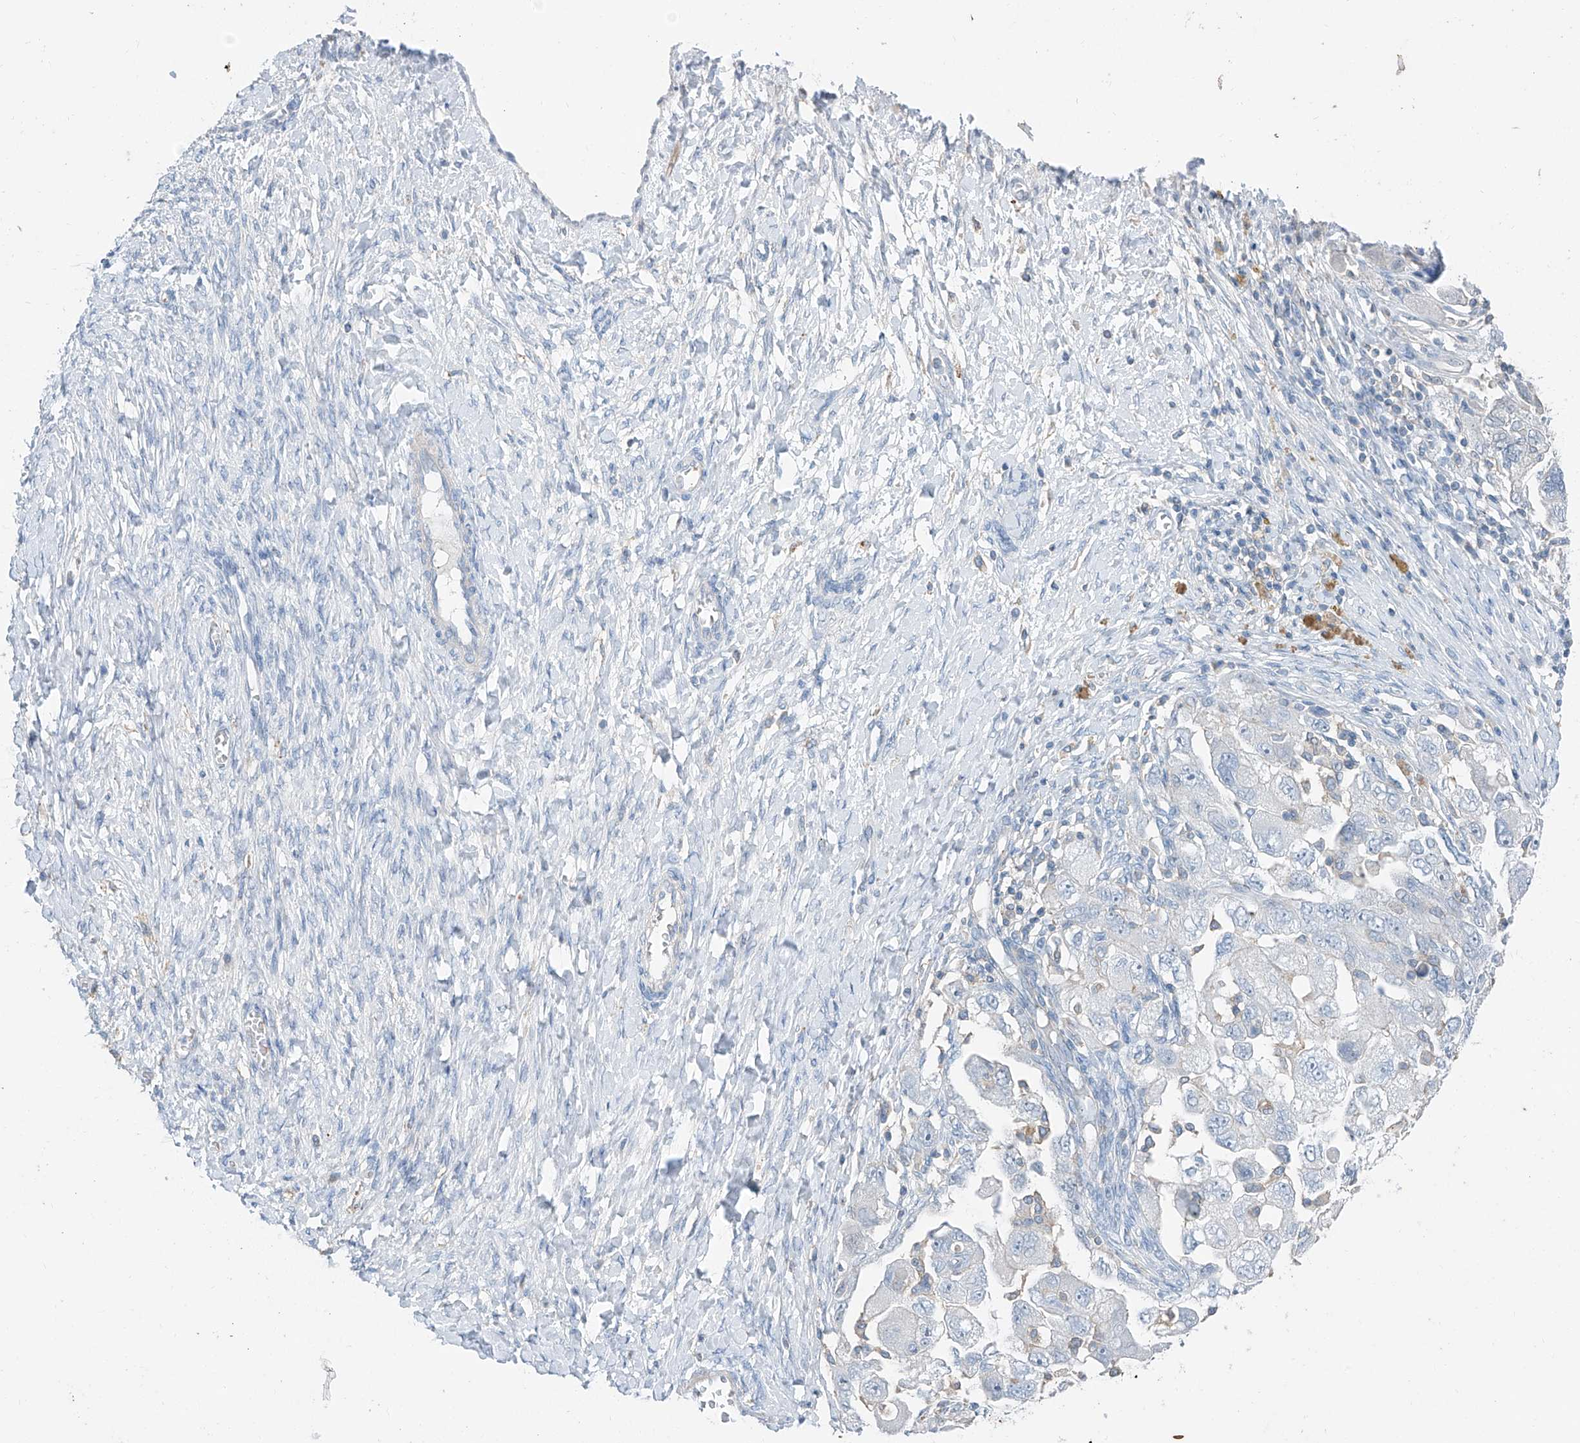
{"staining": {"intensity": "negative", "quantity": "none", "location": "none"}, "tissue": "ovarian cancer", "cell_type": "Tumor cells", "image_type": "cancer", "snomed": [{"axis": "morphology", "description": "Carcinoma, NOS"}, {"axis": "morphology", "description": "Cystadenocarcinoma, serous, NOS"}, {"axis": "topography", "description": "Ovary"}], "caption": "Immunohistochemistry (IHC) micrograph of human carcinoma (ovarian) stained for a protein (brown), which shows no staining in tumor cells.", "gene": "ANKRD34A", "patient": {"sex": "female", "age": 69}}